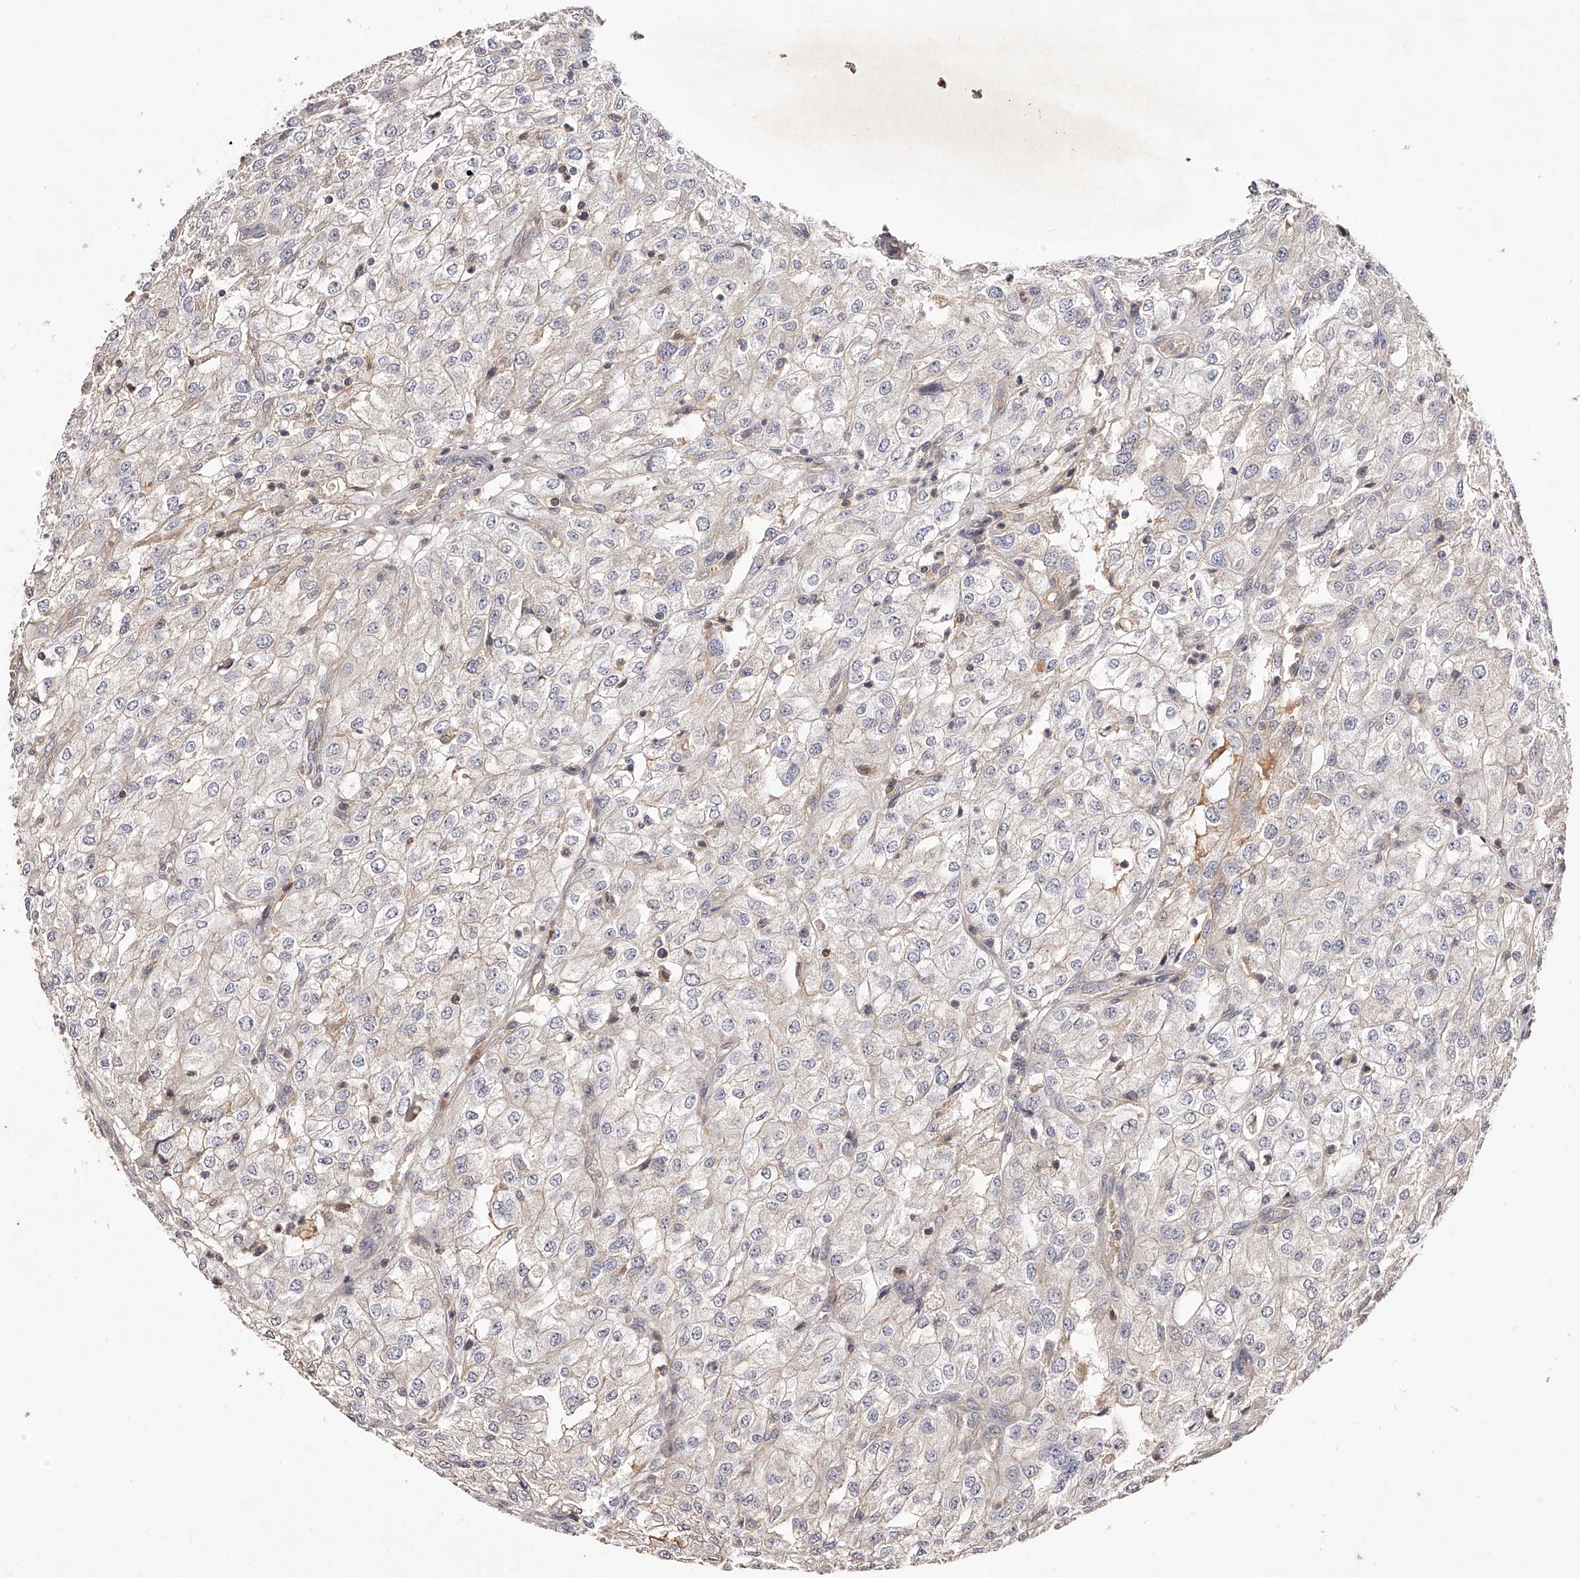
{"staining": {"intensity": "negative", "quantity": "none", "location": "none"}, "tissue": "renal cancer", "cell_type": "Tumor cells", "image_type": "cancer", "snomed": [{"axis": "morphology", "description": "Adenocarcinoma, NOS"}, {"axis": "topography", "description": "Kidney"}], "caption": "DAB immunohistochemical staining of renal cancer reveals no significant staining in tumor cells.", "gene": "PHACTR1", "patient": {"sex": "female", "age": 54}}